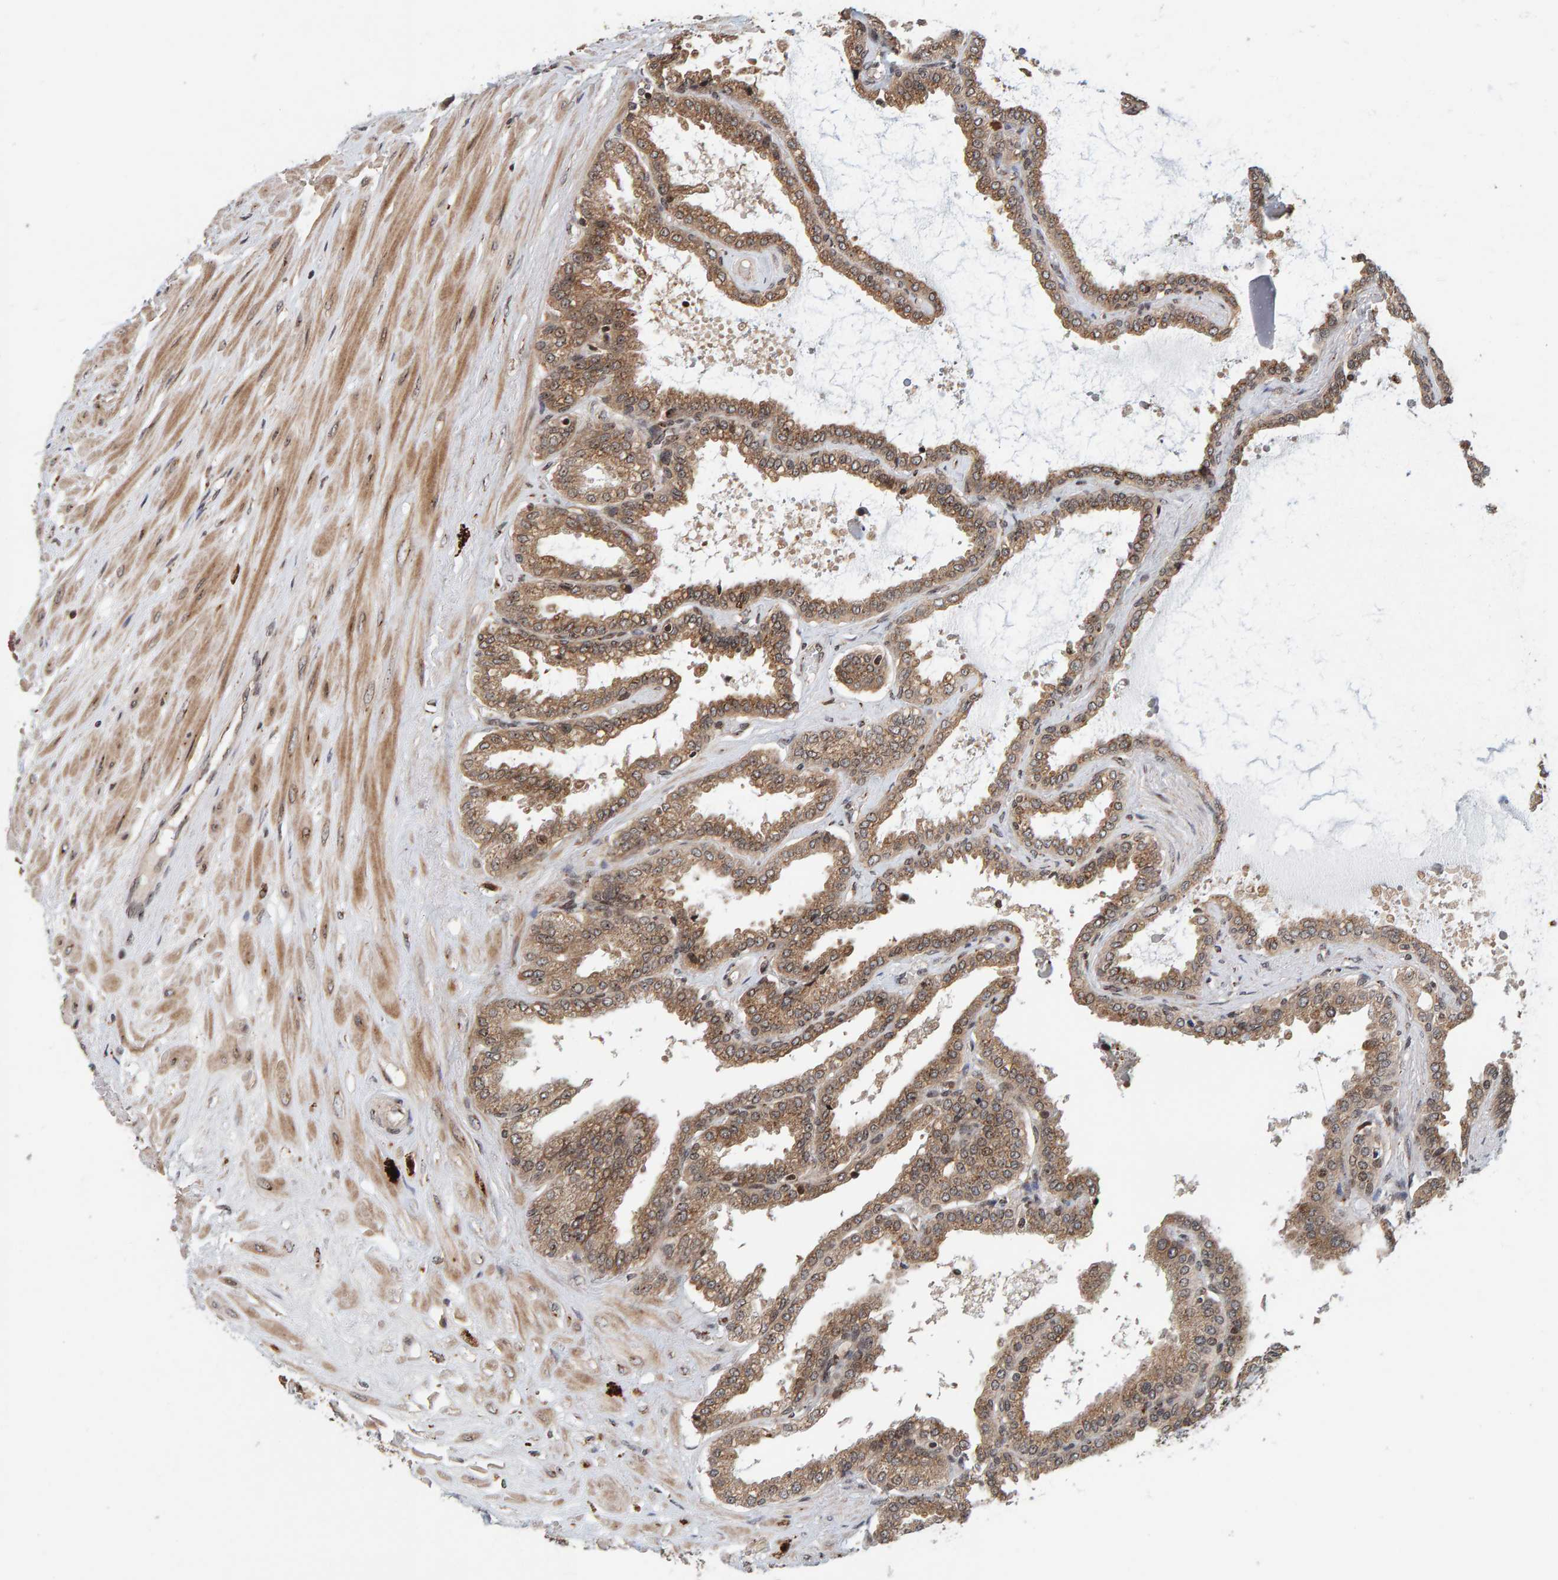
{"staining": {"intensity": "moderate", "quantity": ">75%", "location": "cytoplasmic/membranous"}, "tissue": "seminal vesicle", "cell_type": "Glandular cells", "image_type": "normal", "snomed": [{"axis": "morphology", "description": "Normal tissue, NOS"}, {"axis": "topography", "description": "Seminal veicle"}], "caption": "Immunohistochemistry (IHC) histopathology image of benign seminal vesicle: human seminal vesicle stained using immunohistochemistry demonstrates medium levels of moderate protein expression localized specifically in the cytoplasmic/membranous of glandular cells, appearing as a cytoplasmic/membranous brown color.", "gene": "CCDC182", "patient": {"sex": "male", "age": 46}}